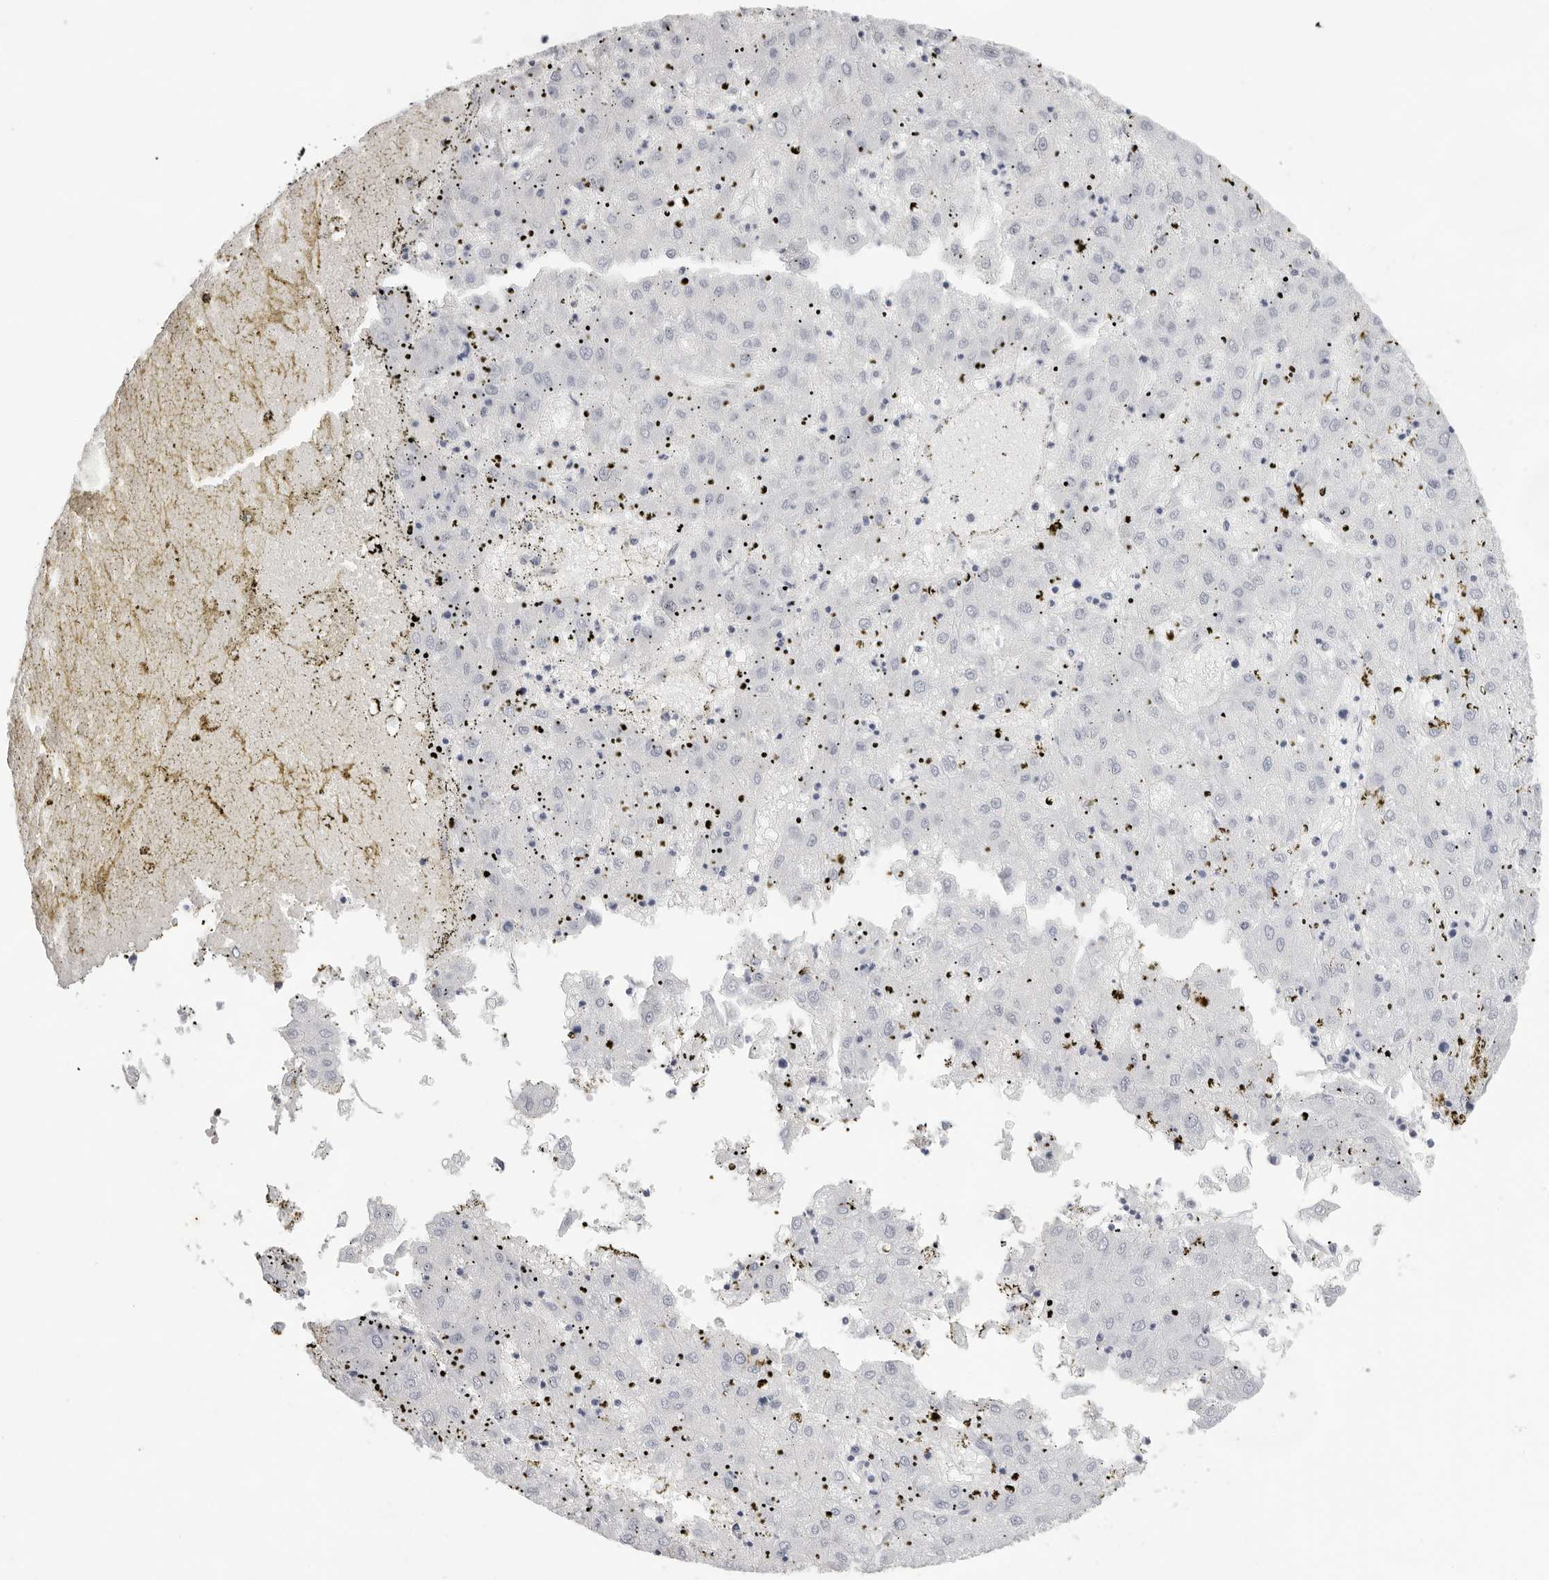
{"staining": {"intensity": "negative", "quantity": "none", "location": "none"}, "tissue": "liver cancer", "cell_type": "Tumor cells", "image_type": "cancer", "snomed": [{"axis": "morphology", "description": "Carcinoma, Hepatocellular, NOS"}, {"axis": "topography", "description": "Liver"}], "caption": "Protein analysis of hepatocellular carcinoma (liver) exhibits no significant staining in tumor cells.", "gene": "CST5", "patient": {"sex": "male", "age": 72}}